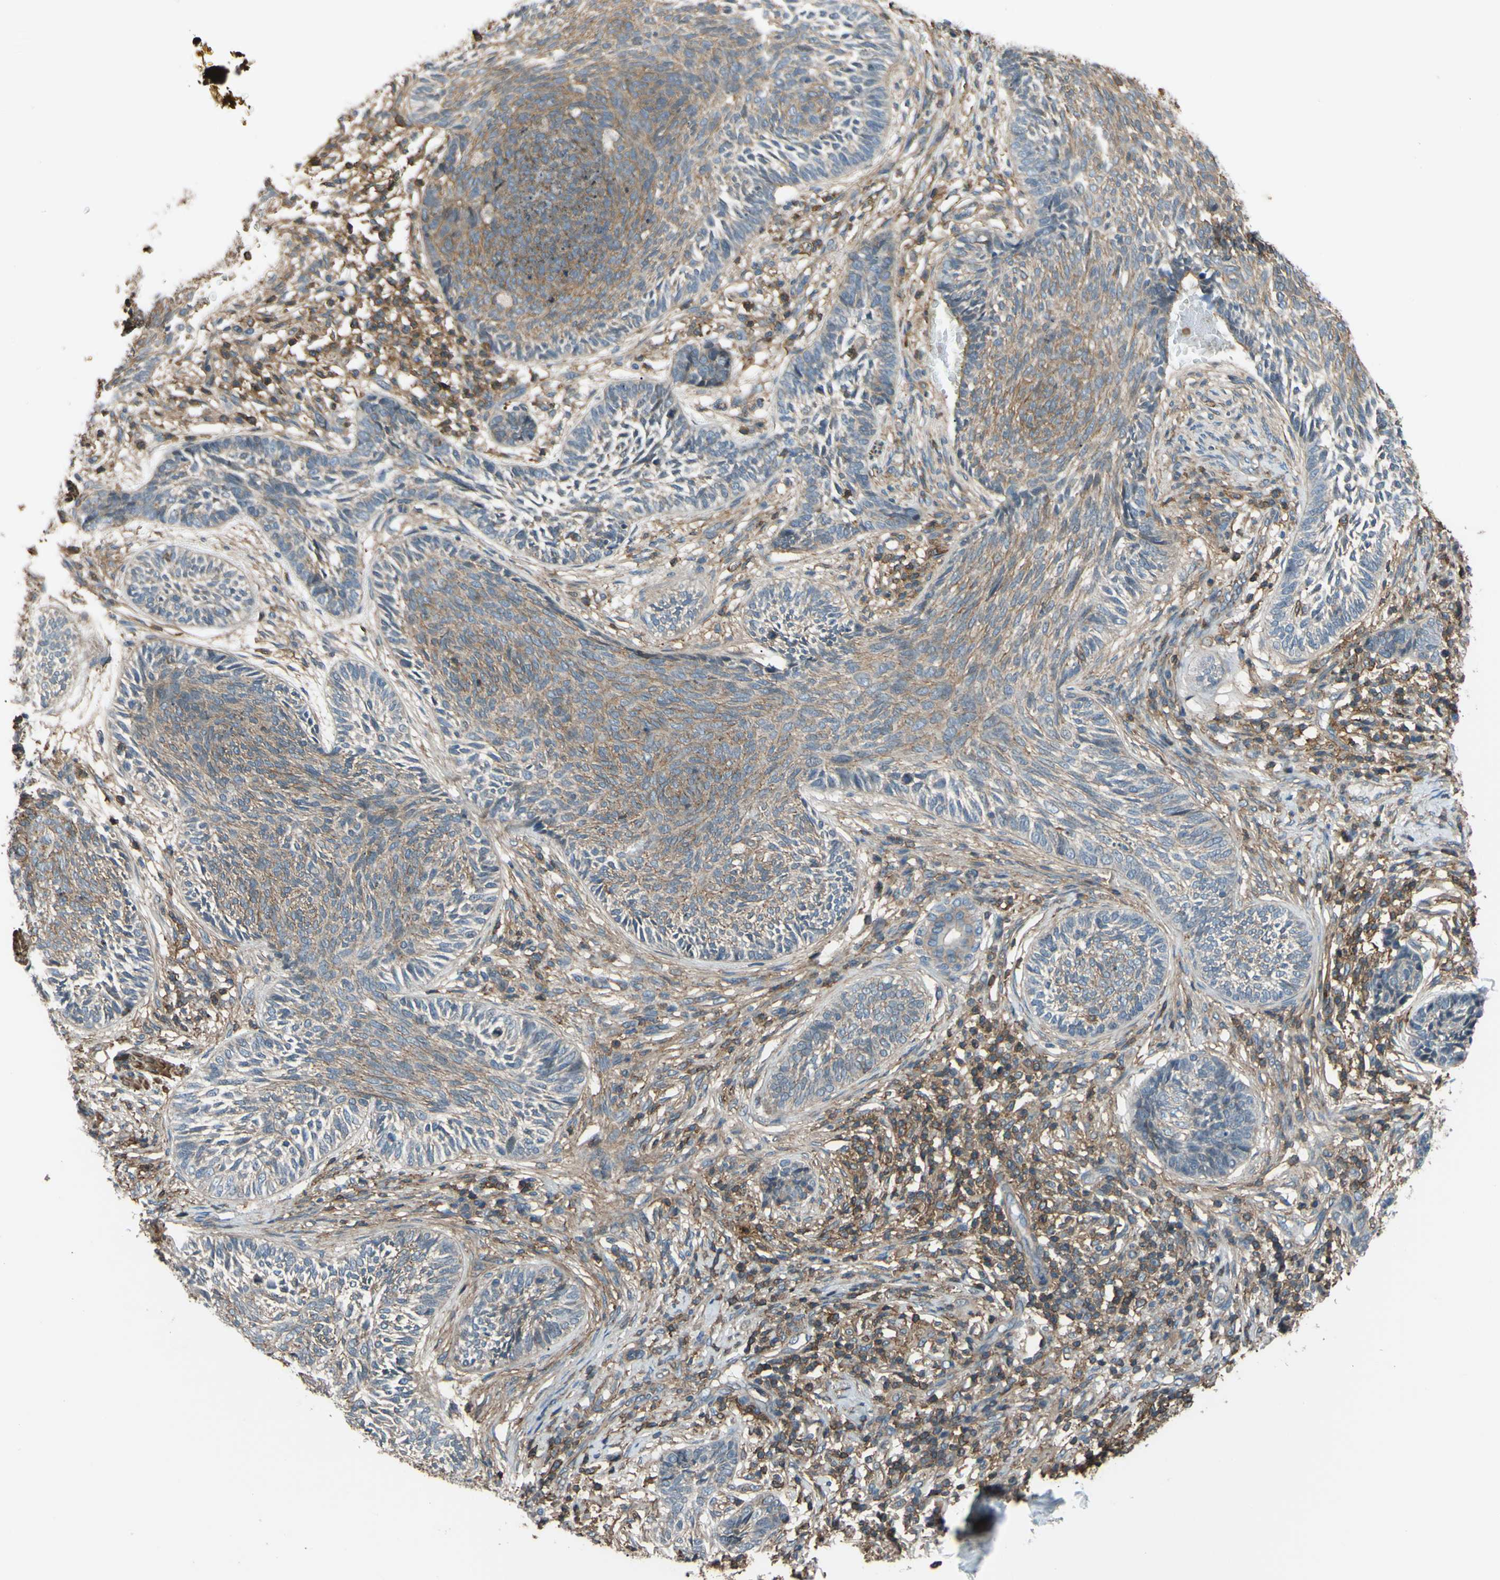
{"staining": {"intensity": "moderate", "quantity": "25%-75%", "location": "cytoplasmic/membranous"}, "tissue": "skin cancer", "cell_type": "Tumor cells", "image_type": "cancer", "snomed": [{"axis": "morphology", "description": "Papilloma, NOS"}, {"axis": "morphology", "description": "Basal cell carcinoma"}, {"axis": "topography", "description": "Skin"}], "caption": "DAB (3,3'-diaminobenzidine) immunohistochemical staining of human skin basal cell carcinoma shows moderate cytoplasmic/membranous protein staining in approximately 25%-75% of tumor cells.", "gene": "ADD3", "patient": {"sex": "male", "age": 87}}